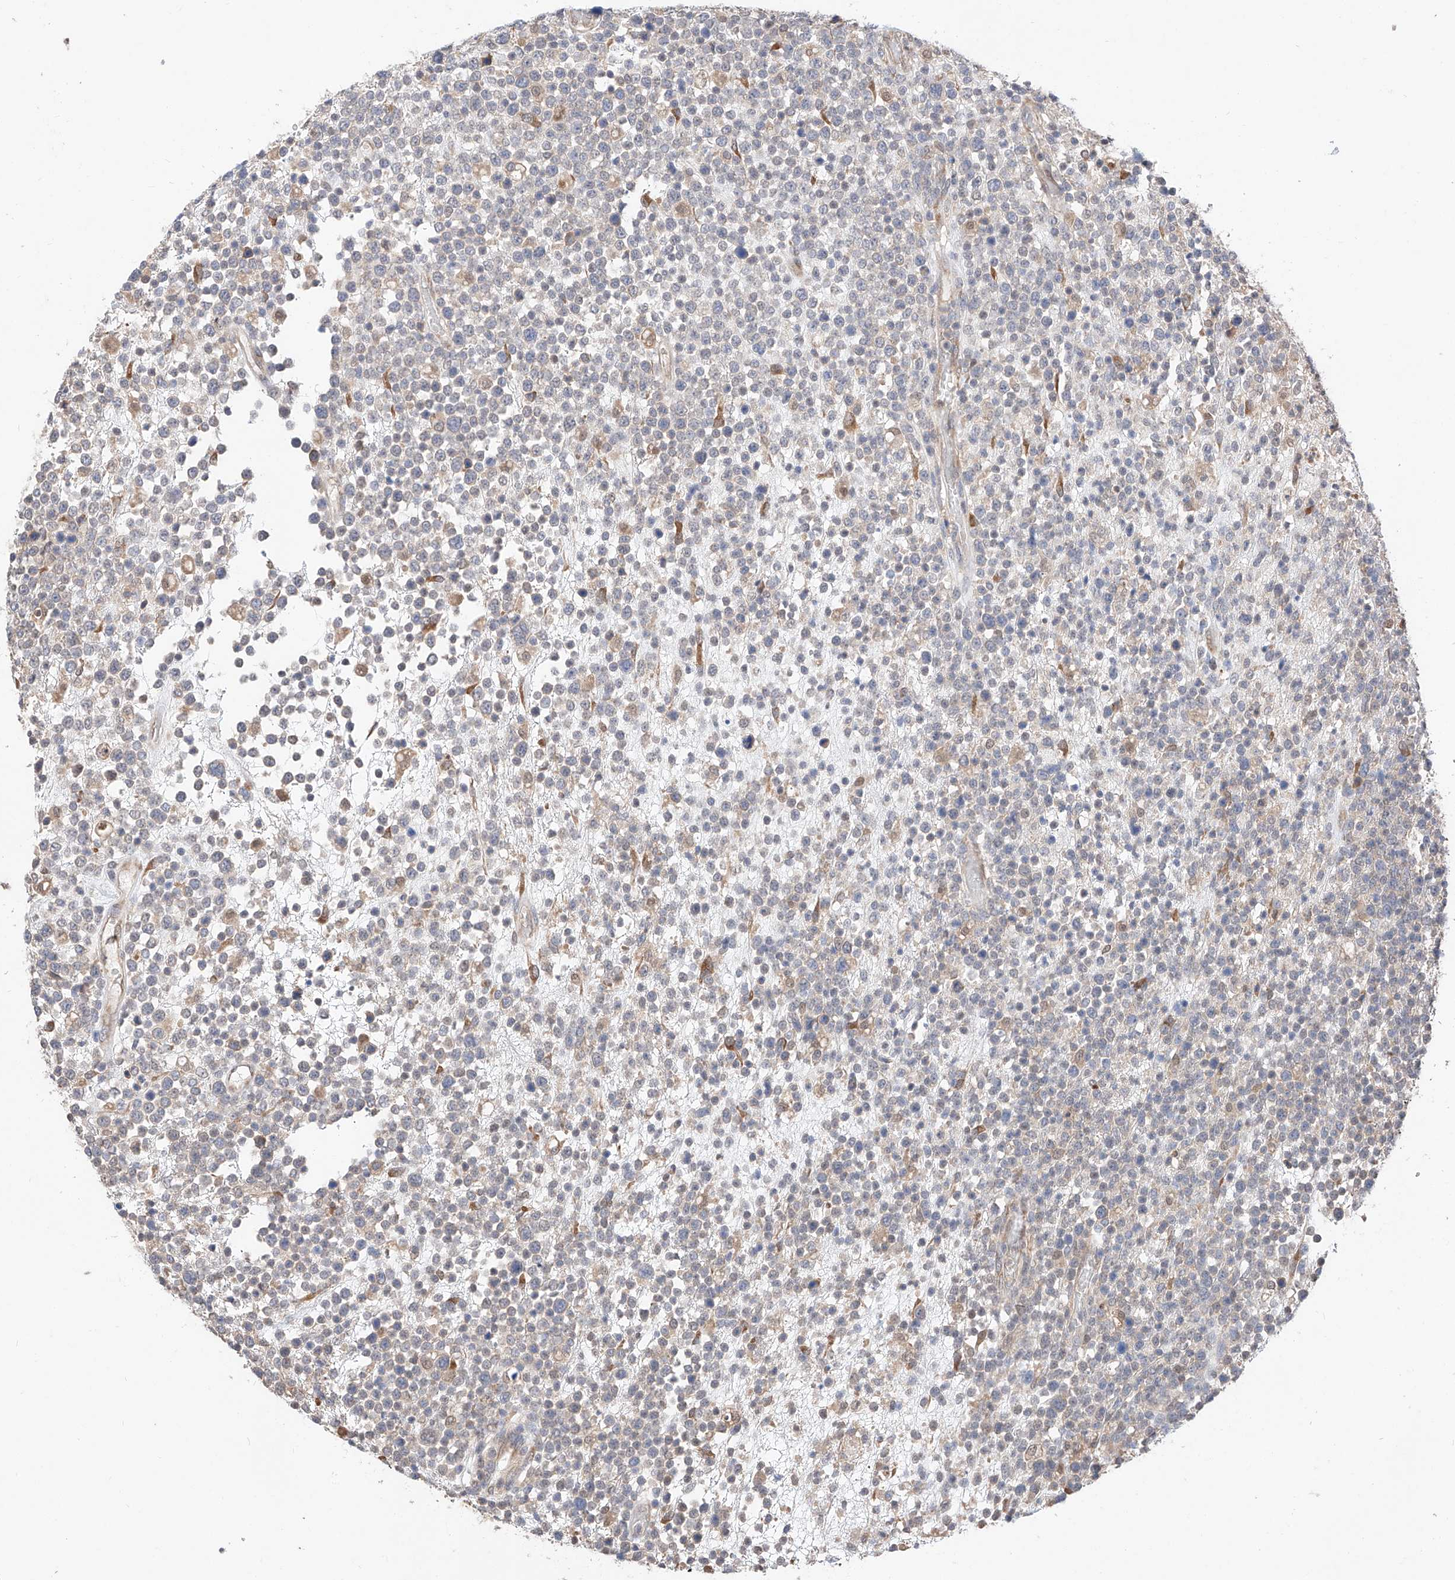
{"staining": {"intensity": "negative", "quantity": "none", "location": "none"}, "tissue": "lymphoma", "cell_type": "Tumor cells", "image_type": "cancer", "snomed": [{"axis": "morphology", "description": "Malignant lymphoma, non-Hodgkin's type, High grade"}, {"axis": "topography", "description": "Colon"}], "caption": "IHC of human lymphoma demonstrates no expression in tumor cells.", "gene": "ZSCAN4", "patient": {"sex": "female", "age": 53}}